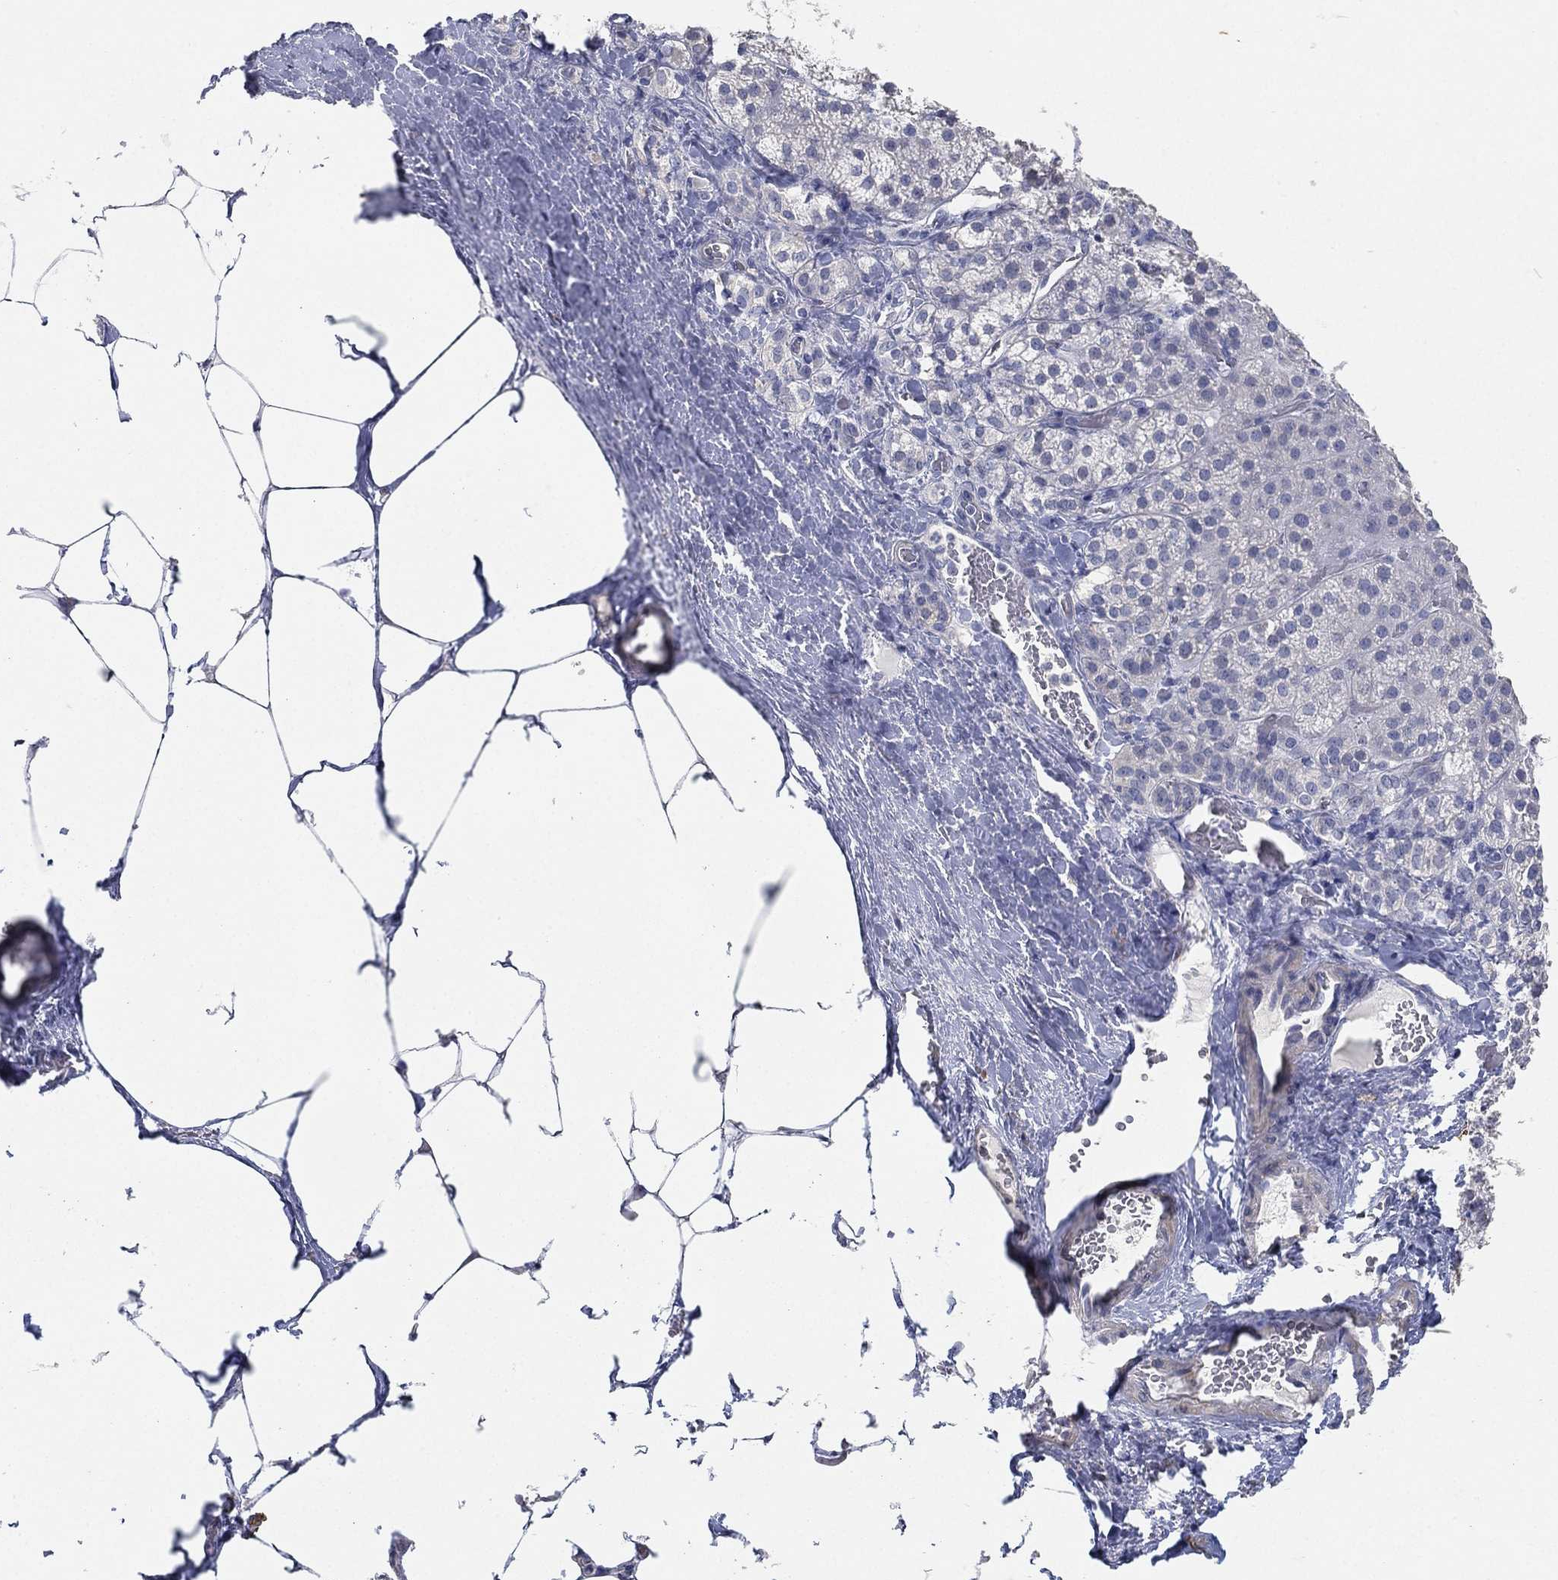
{"staining": {"intensity": "negative", "quantity": "none", "location": "none"}, "tissue": "adrenal gland", "cell_type": "Glandular cells", "image_type": "normal", "snomed": [{"axis": "morphology", "description": "Normal tissue, NOS"}, {"axis": "topography", "description": "Adrenal gland"}], "caption": "DAB (3,3'-diaminobenzidine) immunohistochemical staining of benign adrenal gland reveals no significant staining in glandular cells.", "gene": "FAM187B", "patient": {"sex": "male", "age": 57}}